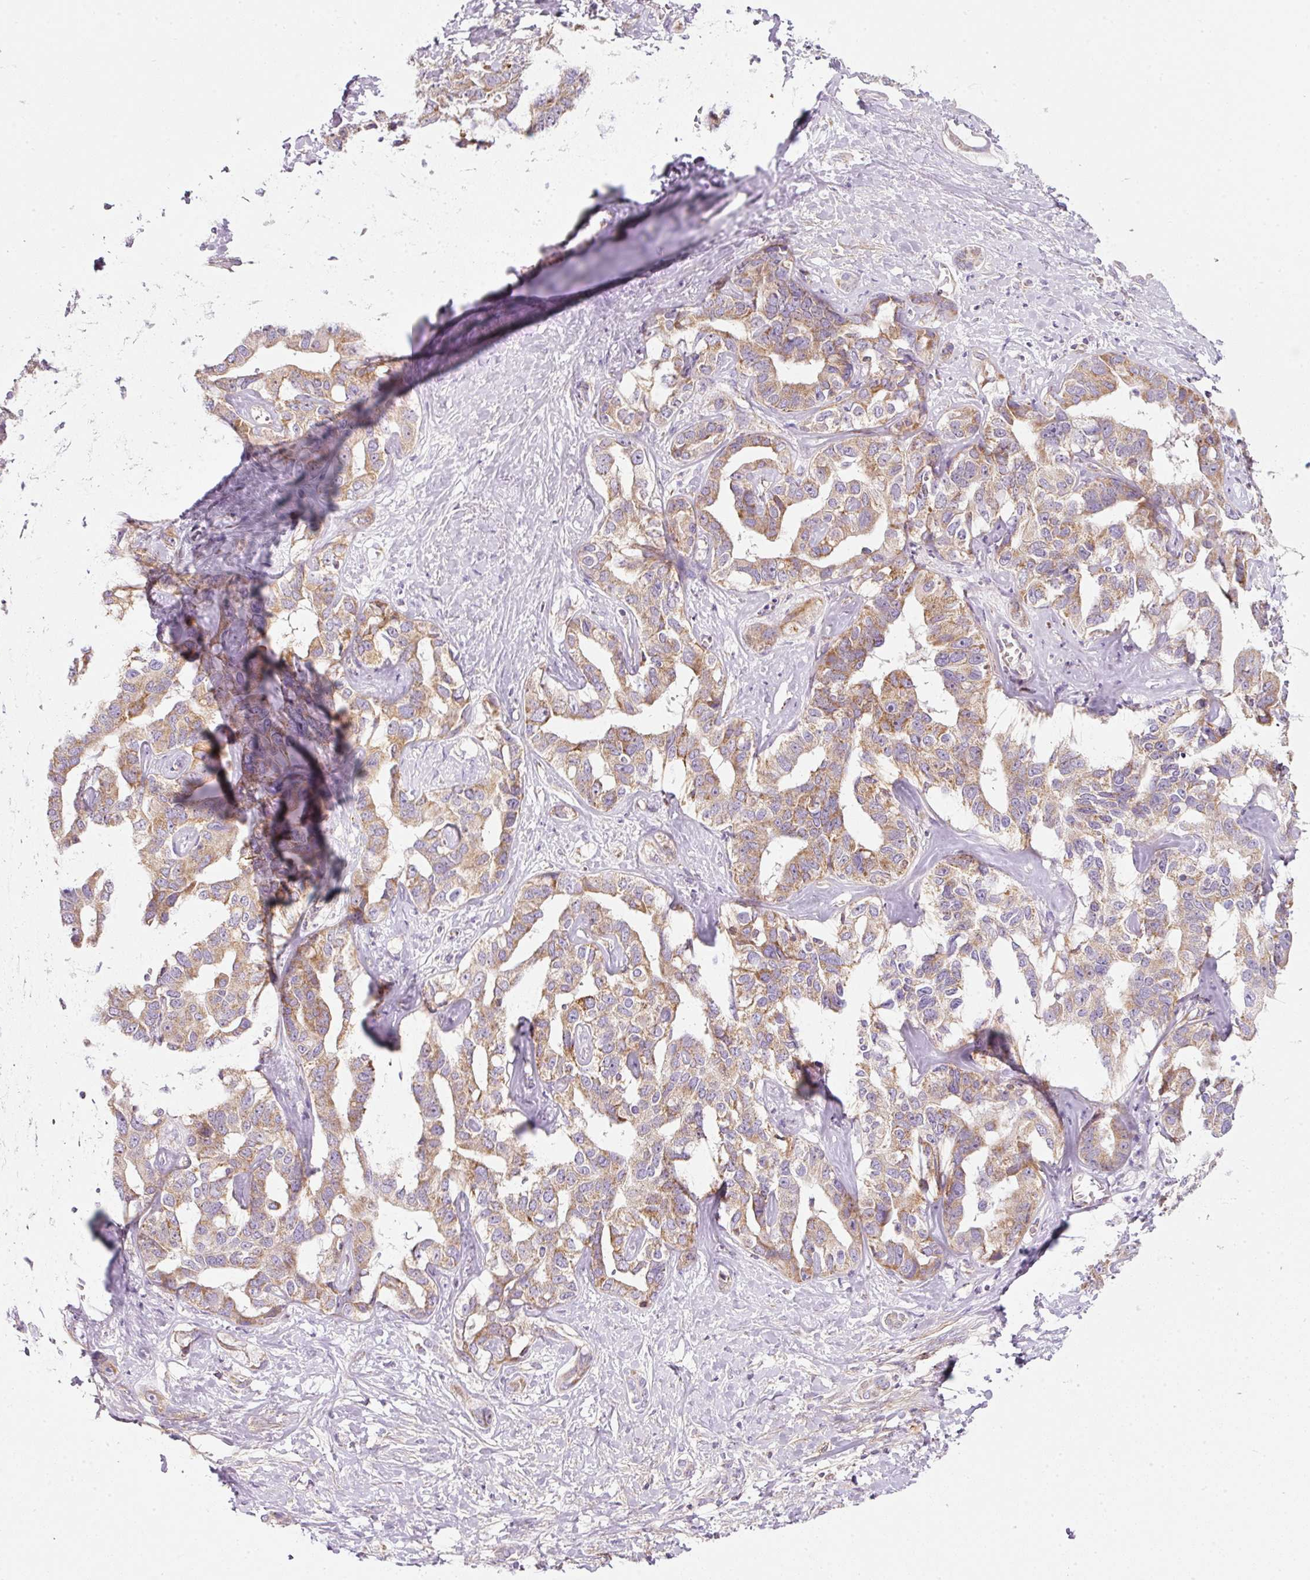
{"staining": {"intensity": "moderate", "quantity": "25%-75%", "location": "cytoplasmic/membranous"}, "tissue": "liver cancer", "cell_type": "Tumor cells", "image_type": "cancer", "snomed": [{"axis": "morphology", "description": "Cholangiocarcinoma"}, {"axis": "topography", "description": "Liver"}], "caption": "About 25%-75% of tumor cells in human liver cancer show moderate cytoplasmic/membranous protein expression as visualized by brown immunohistochemical staining.", "gene": "NDUFA1", "patient": {"sex": "male", "age": 59}}